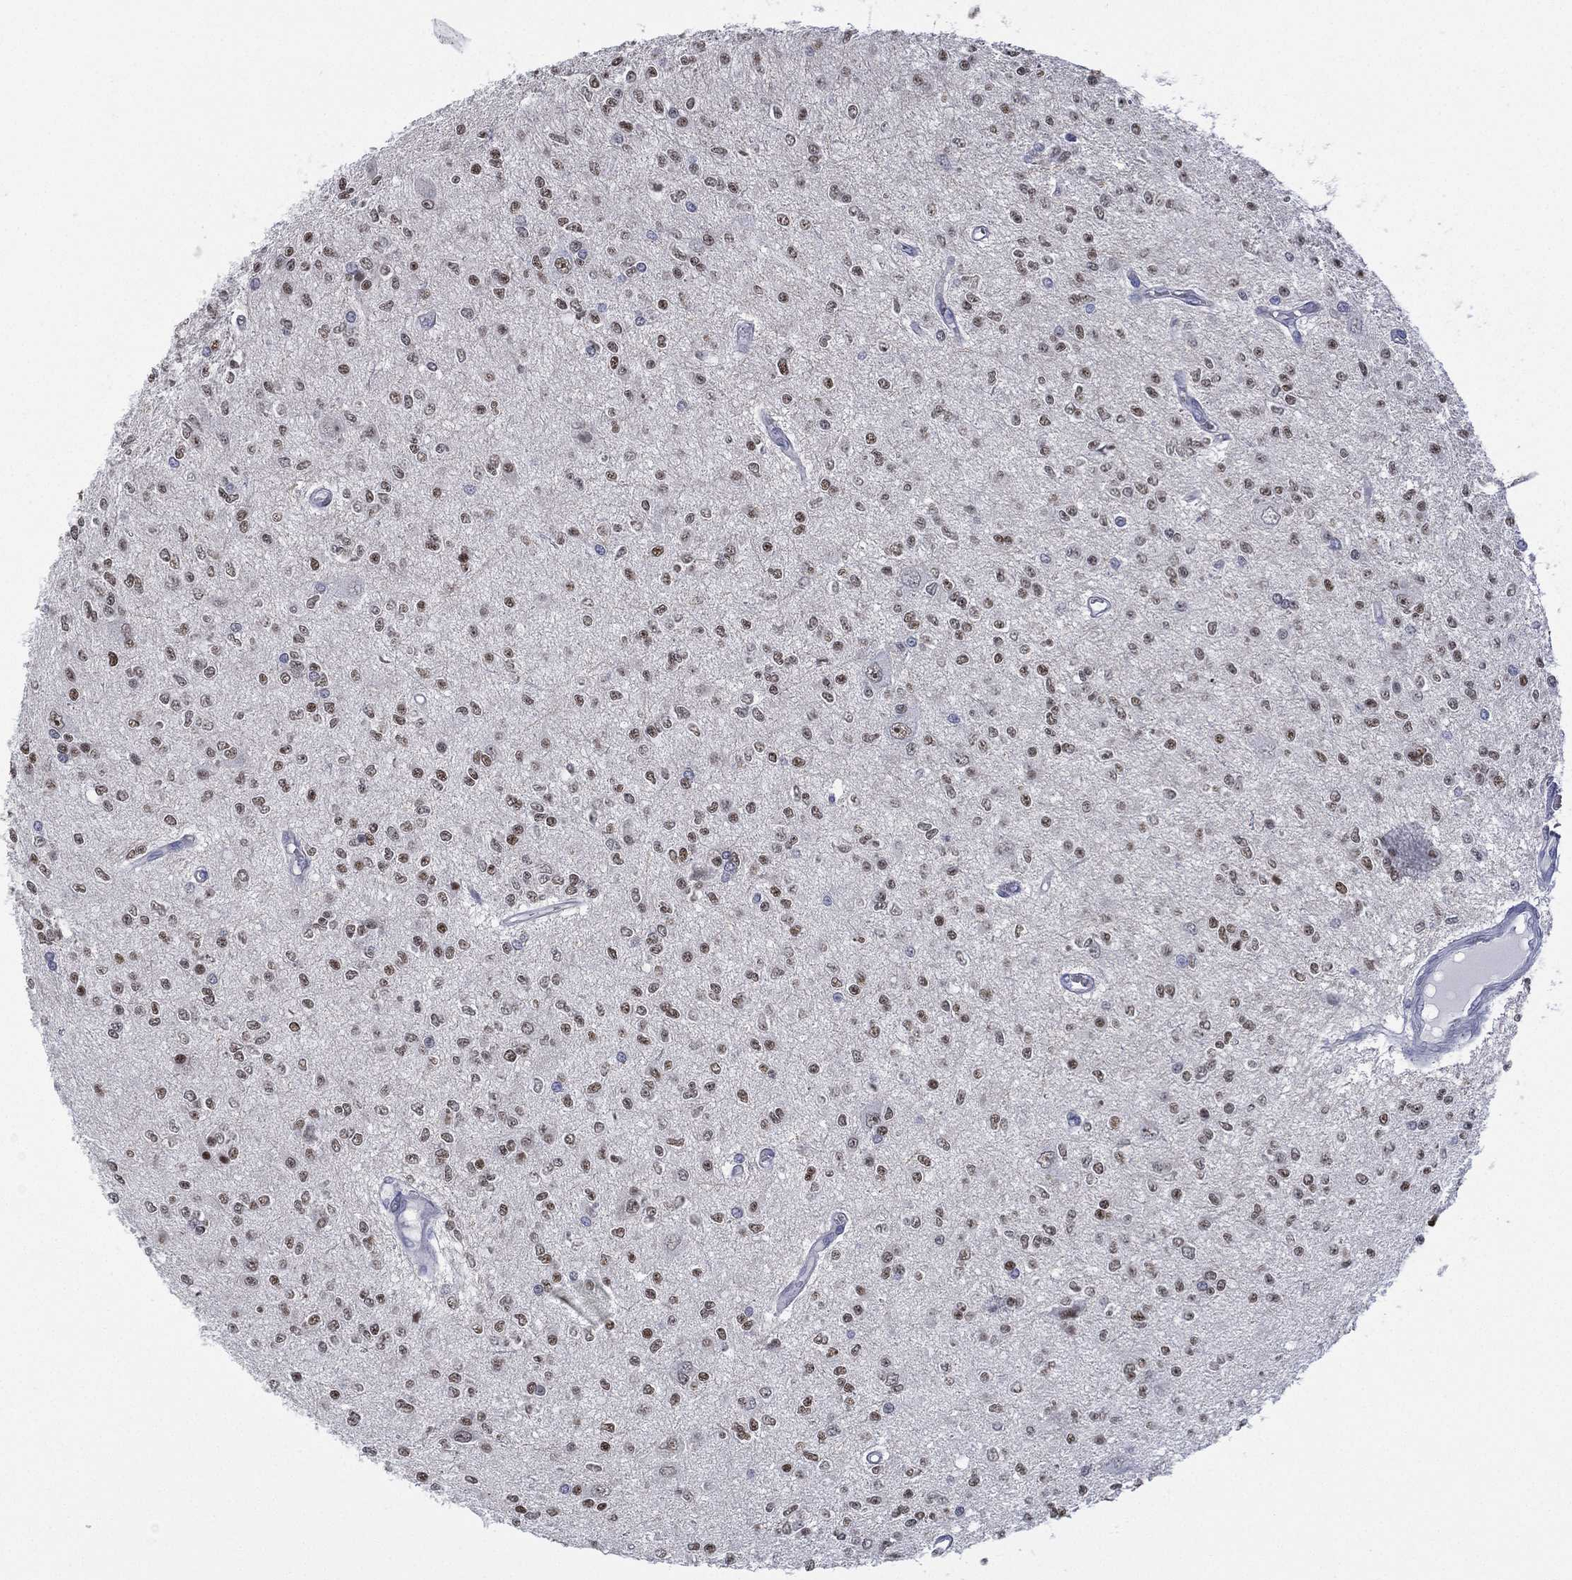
{"staining": {"intensity": "strong", "quantity": "25%-75%", "location": "nuclear"}, "tissue": "glioma", "cell_type": "Tumor cells", "image_type": "cancer", "snomed": [{"axis": "morphology", "description": "Glioma, malignant, Low grade"}, {"axis": "topography", "description": "Brain"}], "caption": "A brown stain labels strong nuclear expression of a protein in human malignant low-grade glioma tumor cells.", "gene": "ZNF711", "patient": {"sex": "male", "age": 67}}